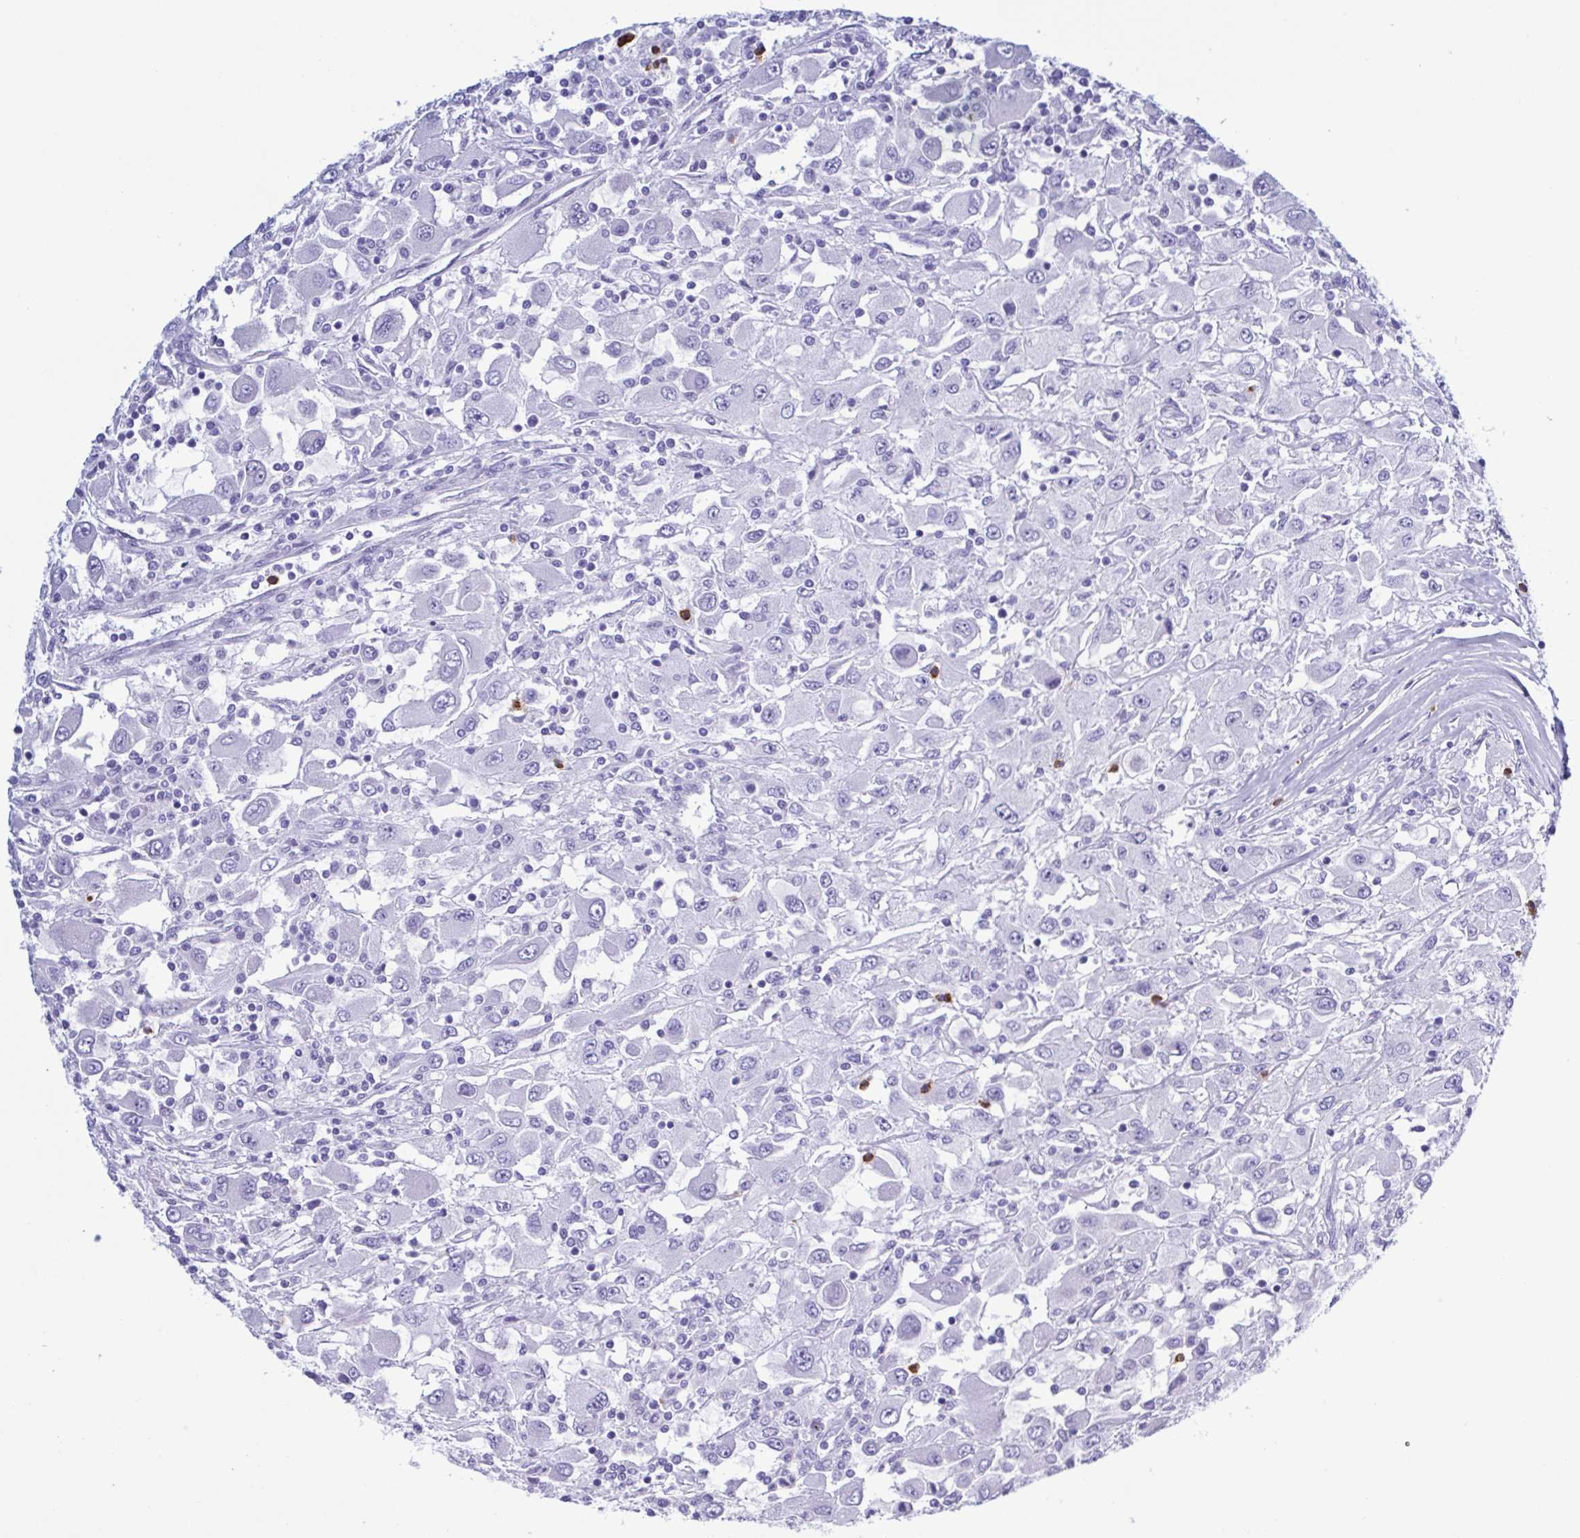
{"staining": {"intensity": "negative", "quantity": "none", "location": "none"}, "tissue": "renal cancer", "cell_type": "Tumor cells", "image_type": "cancer", "snomed": [{"axis": "morphology", "description": "Adenocarcinoma, NOS"}, {"axis": "topography", "description": "Kidney"}], "caption": "IHC of human renal cancer exhibits no staining in tumor cells.", "gene": "LTF", "patient": {"sex": "female", "age": 67}}